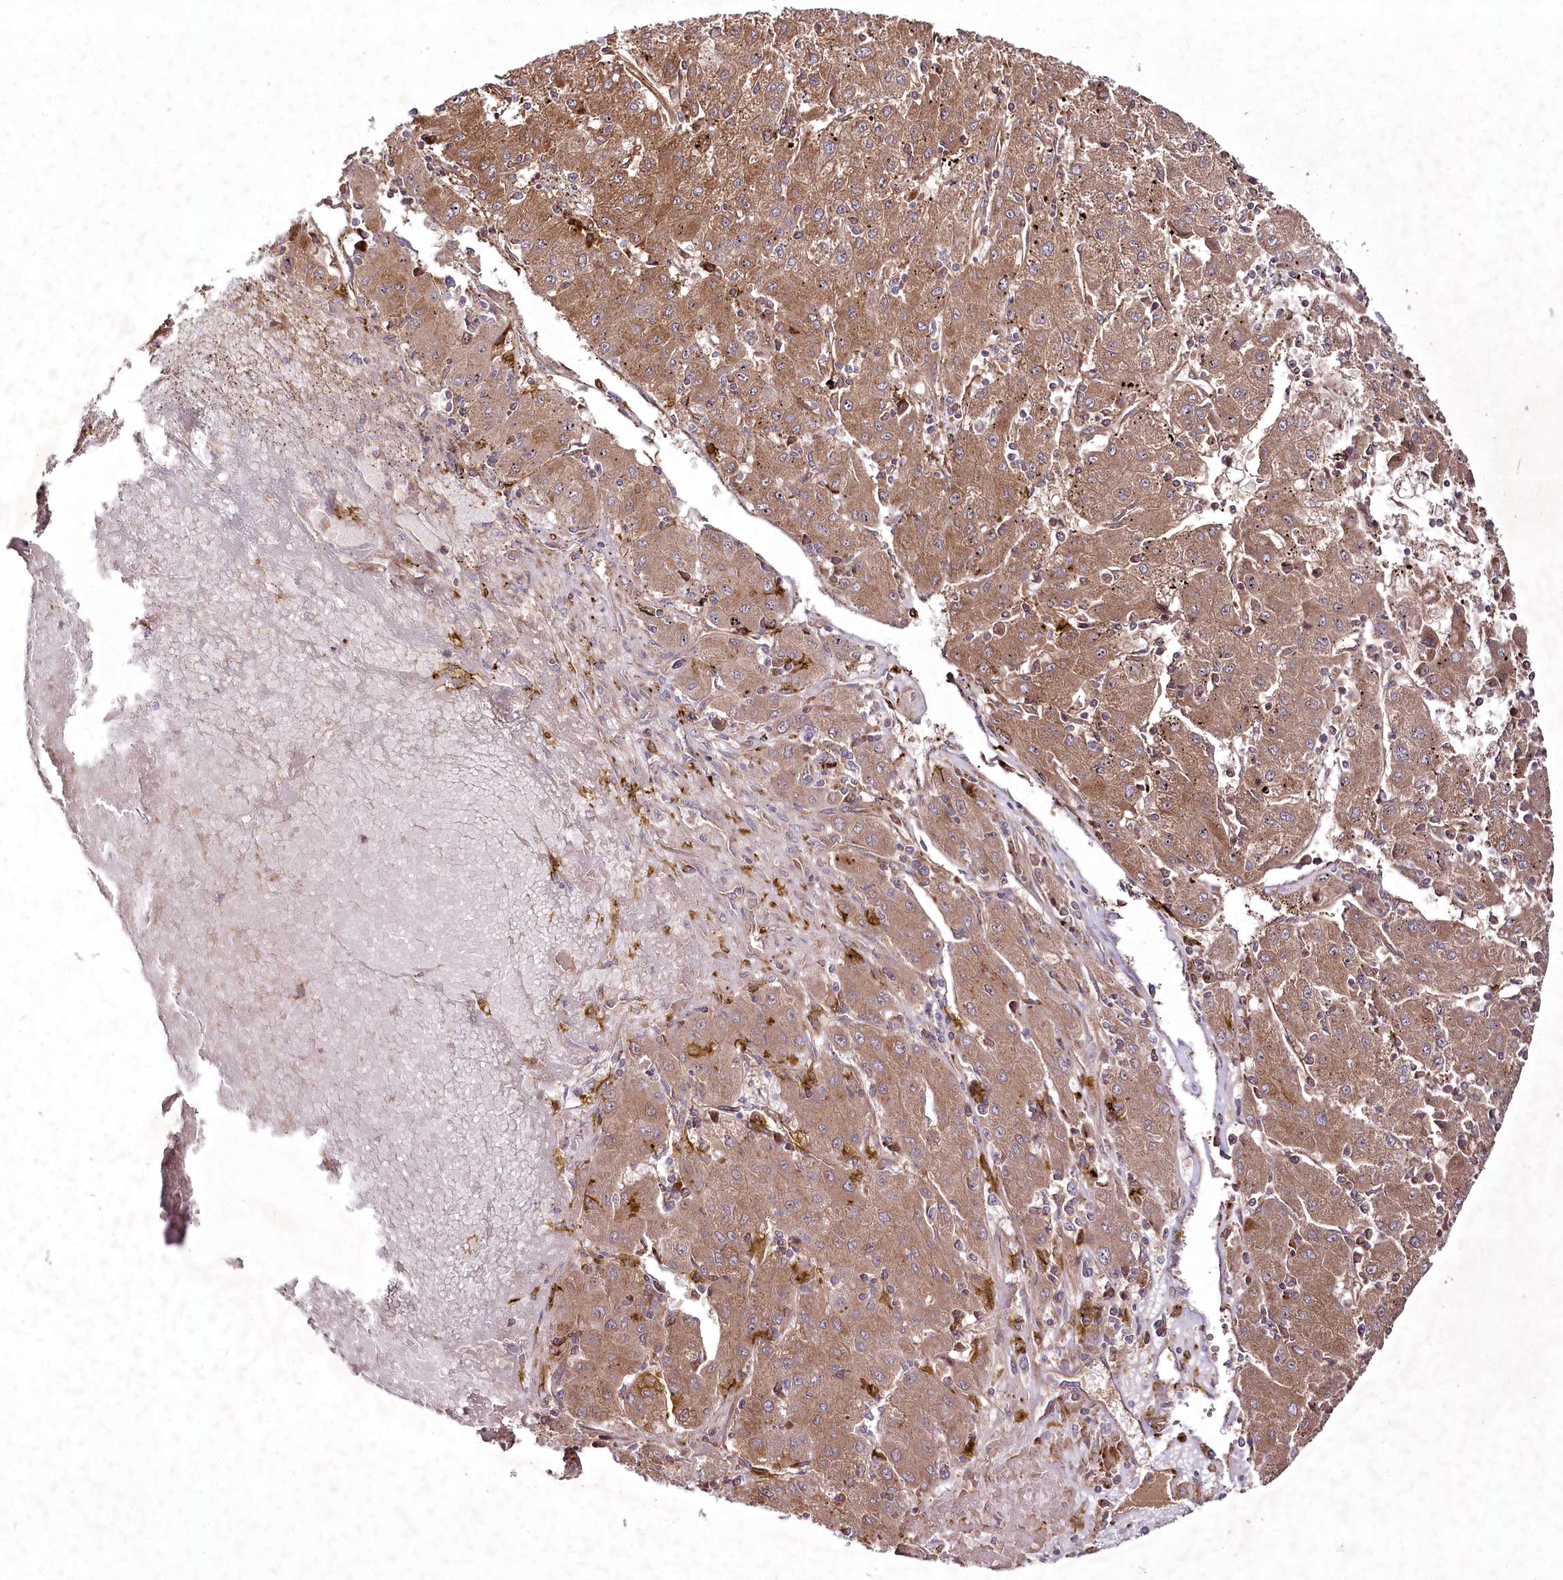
{"staining": {"intensity": "moderate", "quantity": ">75%", "location": "cytoplasmic/membranous"}, "tissue": "liver cancer", "cell_type": "Tumor cells", "image_type": "cancer", "snomed": [{"axis": "morphology", "description": "Carcinoma, Hepatocellular, NOS"}, {"axis": "topography", "description": "Liver"}], "caption": "Protein staining exhibits moderate cytoplasmic/membranous expression in approximately >75% of tumor cells in hepatocellular carcinoma (liver).", "gene": "PSTK", "patient": {"sex": "male", "age": 72}}